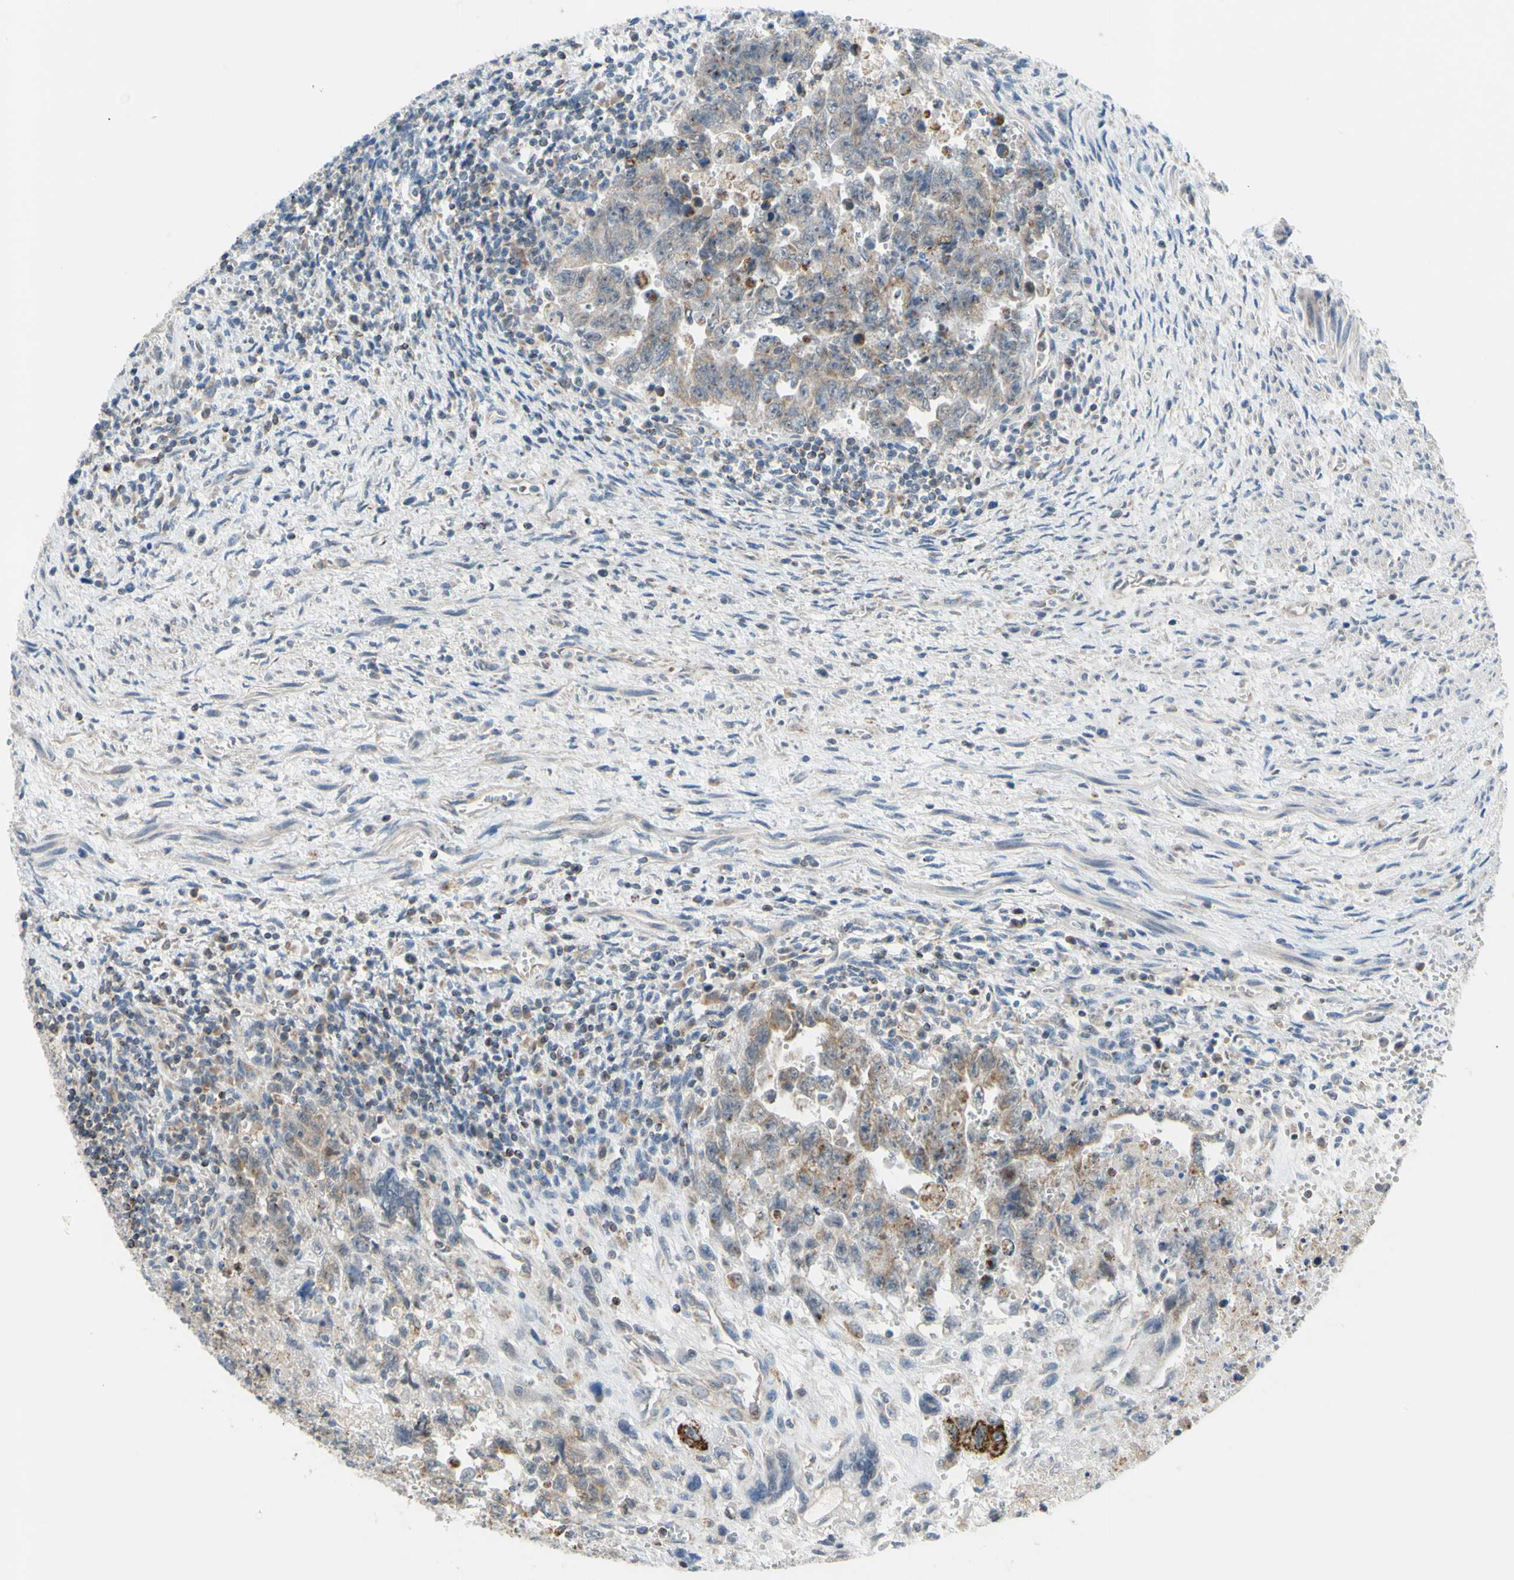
{"staining": {"intensity": "weak", "quantity": "25%-75%", "location": "cytoplasmic/membranous"}, "tissue": "testis cancer", "cell_type": "Tumor cells", "image_type": "cancer", "snomed": [{"axis": "morphology", "description": "Carcinoma, Embryonal, NOS"}, {"axis": "topography", "description": "Testis"}], "caption": "Immunohistochemistry (IHC) (DAB) staining of testis cancer (embryonal carcinoma) displays weak cytoplasmic/membranous protein expression in about 25%-75% of tumor cells. (IHC, brightfield microscopy, high magnification).", "gene": "GLT8D1", "patient": {"sex": "male", "age": 28}}